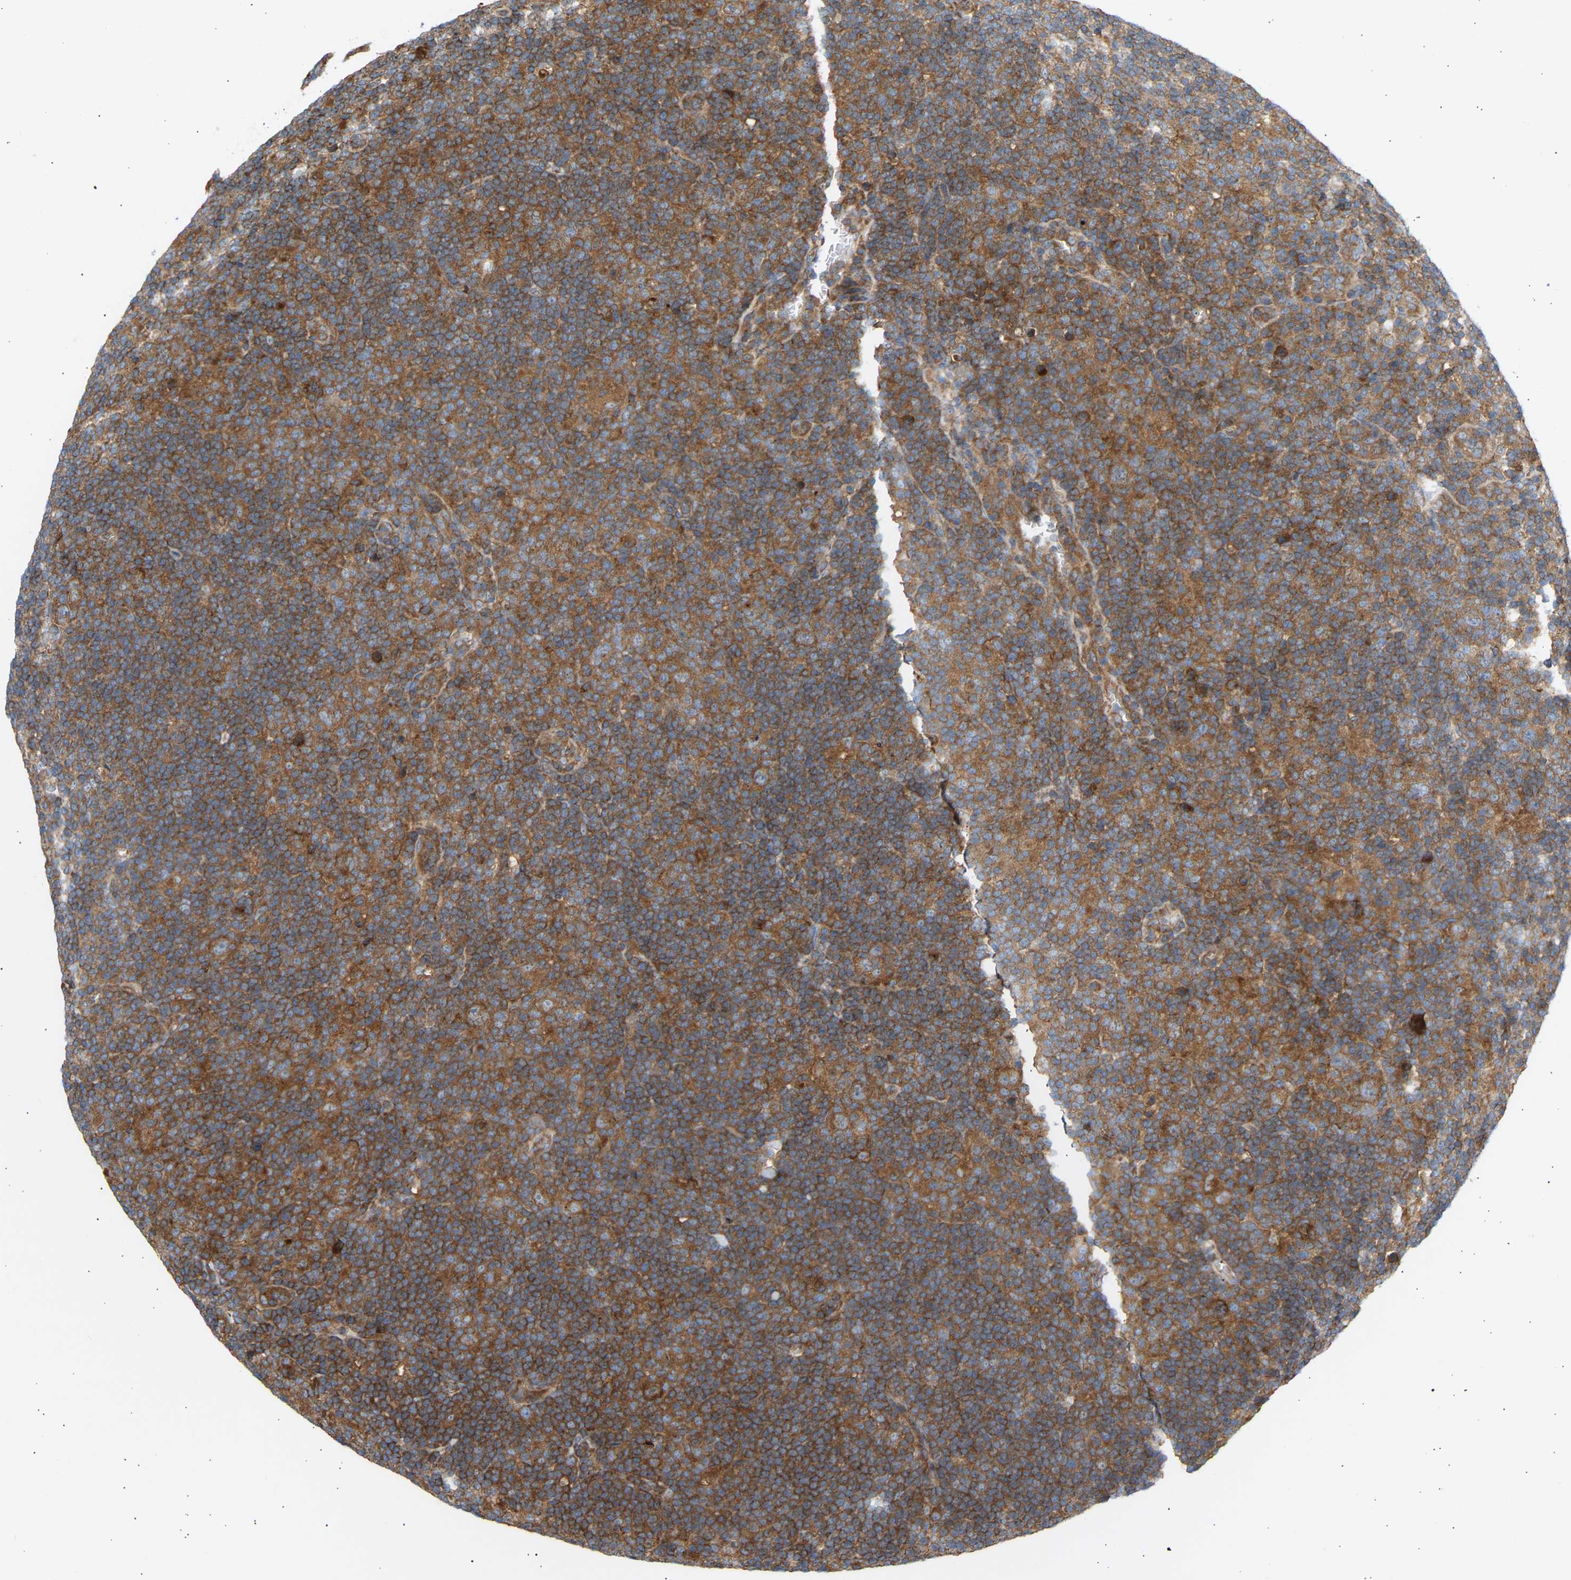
{"staining": {"intensity": "moderate", "quantity": ">75%", "location": "cytoplasmic/membranous"}, "tissue": "lymphoma", "cell_type": "Tumor cells", "image_type": "cancer", "snomed": [{"axis": "morphology", "description": "Hodgkin's disease, NOS"}, {"axis": "topography", "description": "Lymph node"}], "caption": "A high-resolution histopathology image shows immunohistochemistry (IHC) staining of lymphoma, which displays moderate cytoplasmic/membranous expression in about >75% of tumor cells.", "gene": "GCN1", "patient": {"sex": "female", "age": 57}}